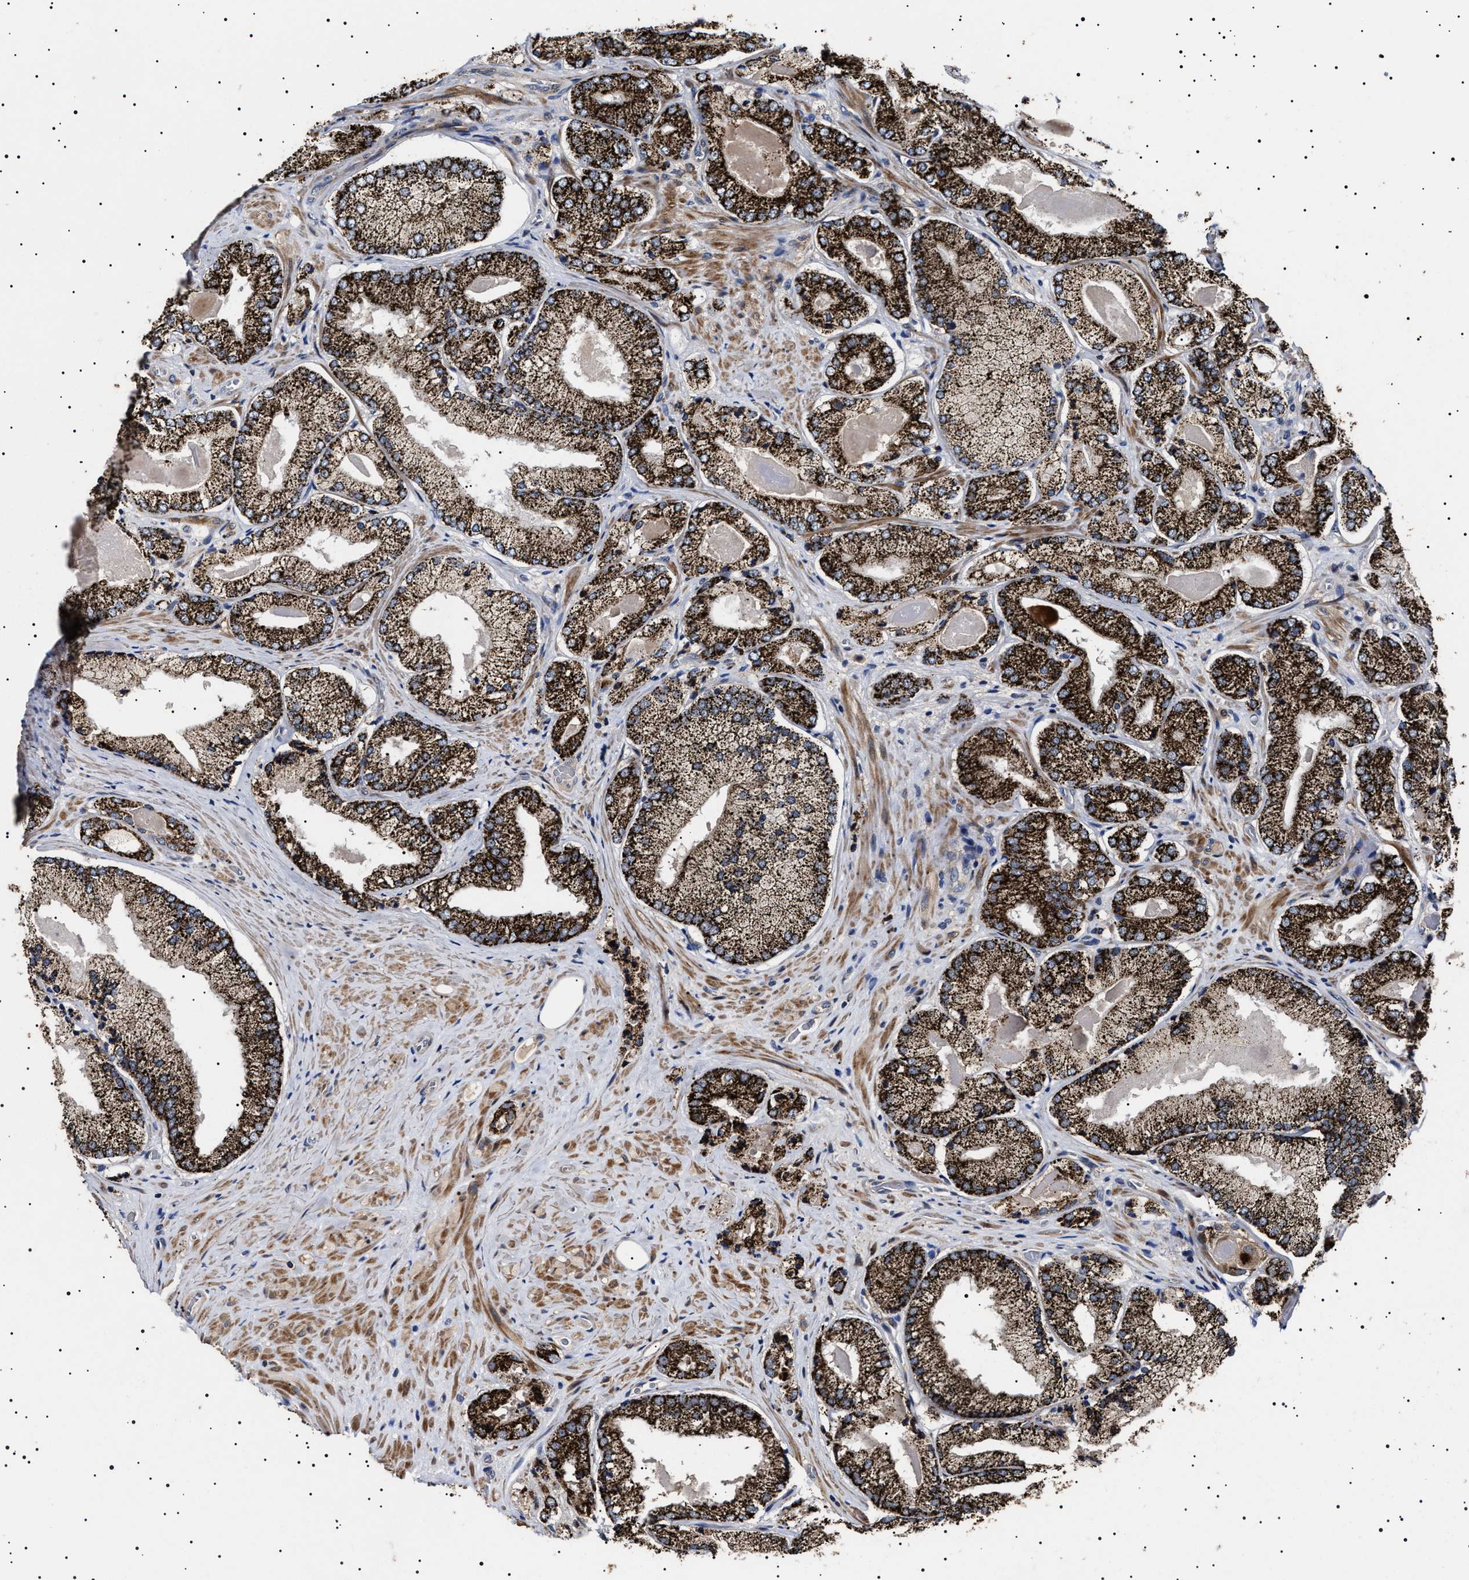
{"staining": {"intensity": "strong", "quantity": ">75%", "location": "cytoplasmic/membranous"}, "tissue": "prostate cancer", "cell_type": "Tumor cells", "image_type": "cancer", "snomed": [{"axis": "morphology", "description": "Adenocarcinoma, Low grade"}, {"axis": "topography", "description": "Prostate"}], "caption": "A brown stain shows strong cytoplasmic/membranous staining of a protein in human prostate adenocarcinoma (low-grade) tumor cells.", "gene": "RAB34", "patient": {"sex": "male", "age": 65}}